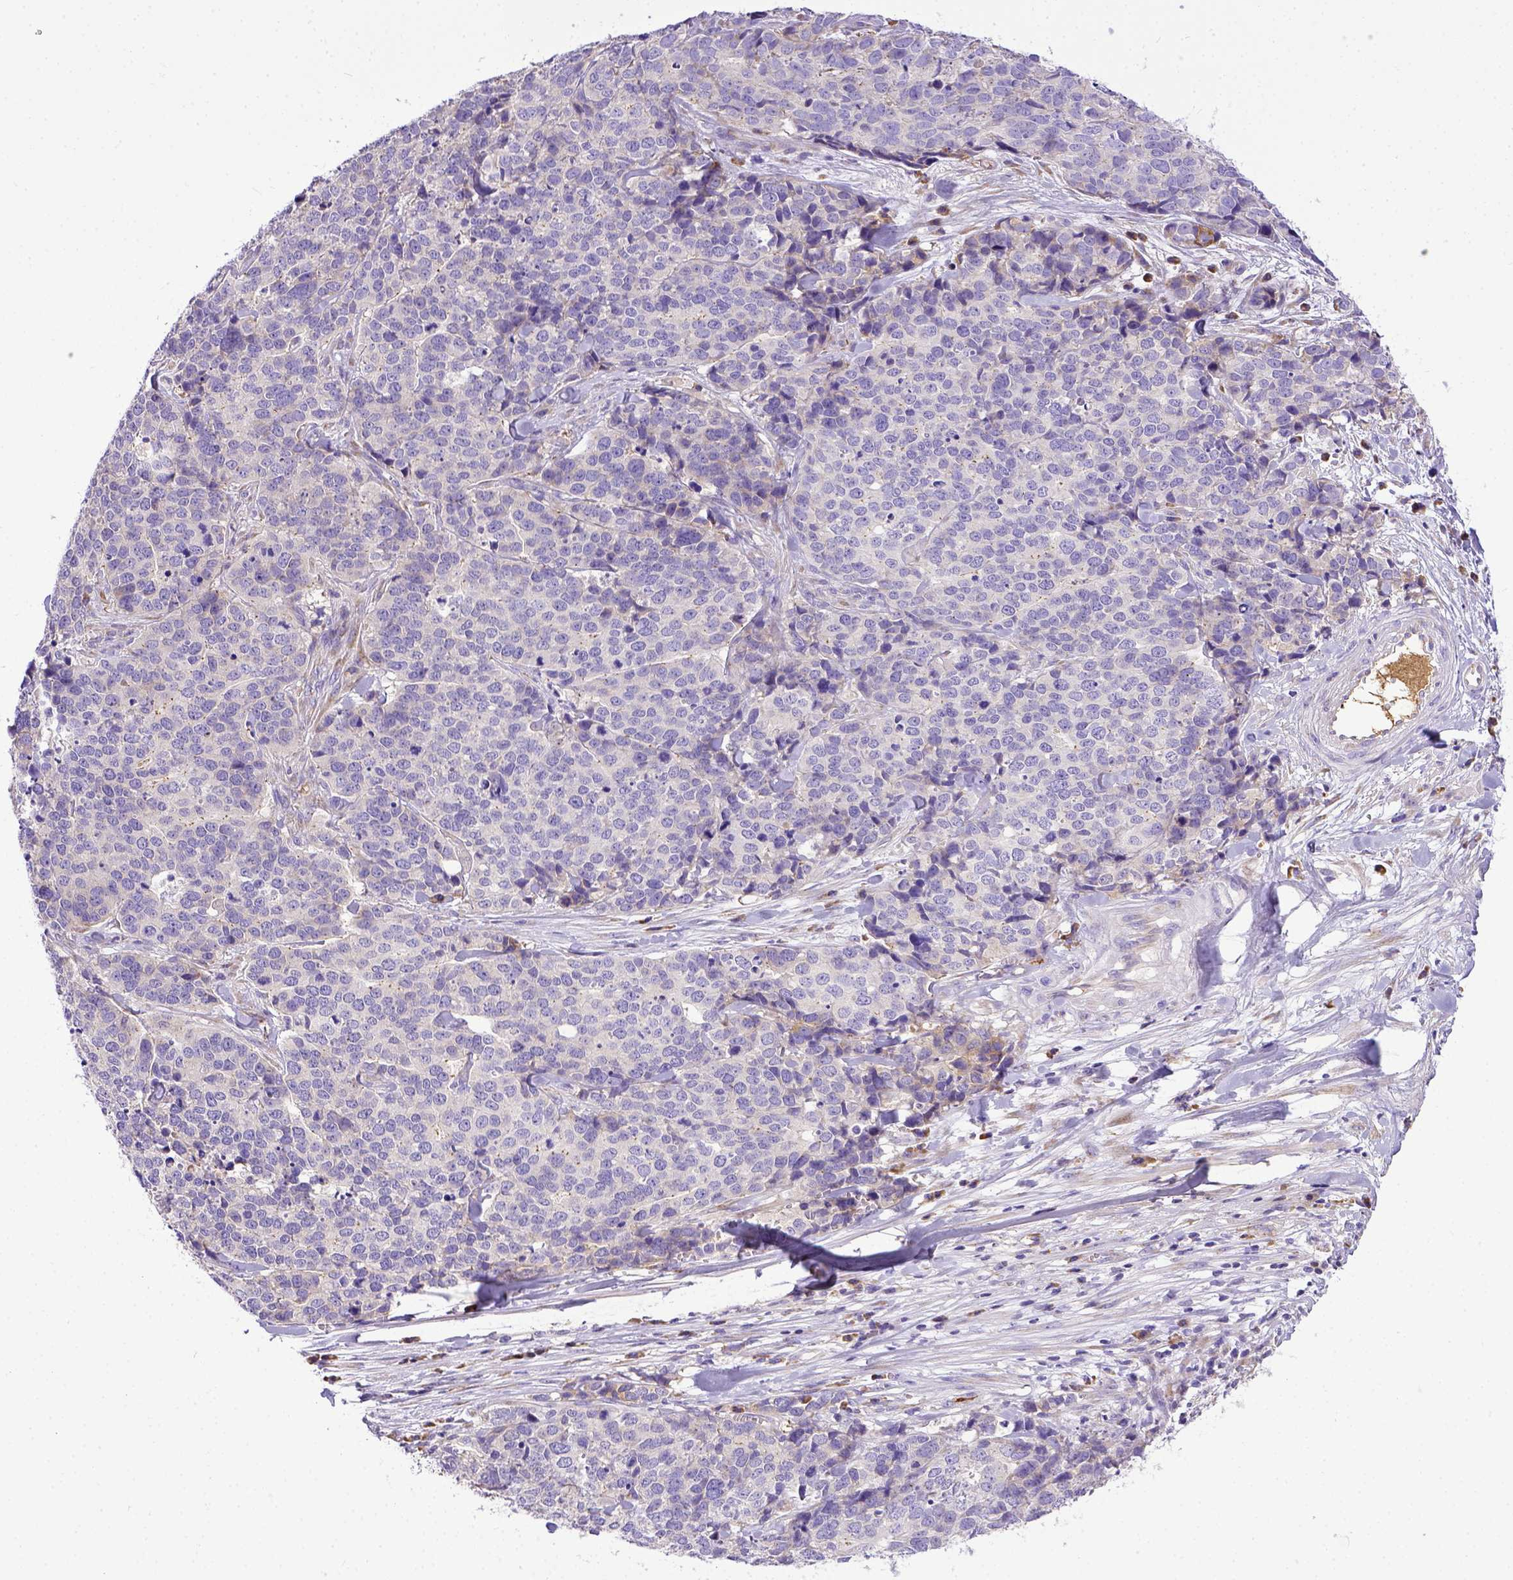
{"staining": {"intensity": "negative", "quantity": "none", "location": "none"}, "tissue": "ovarian cancer", "cell_type": "Tumor cells", "image_type": "cancer", "snomed": [{"axis": "morphology", "description": "Carcinoma, endometroid"}, {"axis": "topography", "description": "Ovary"}], "caption": "IHC micrograph of neoplastic tissue: ovarian cancer (endometroid carcinoma) stained with DAB (3,3'-diaminobenzidine) exhibits no significant protein staining in tumor cells.", "gene": "CFAP300", "patient": {"sex": "female", "age": 65}}